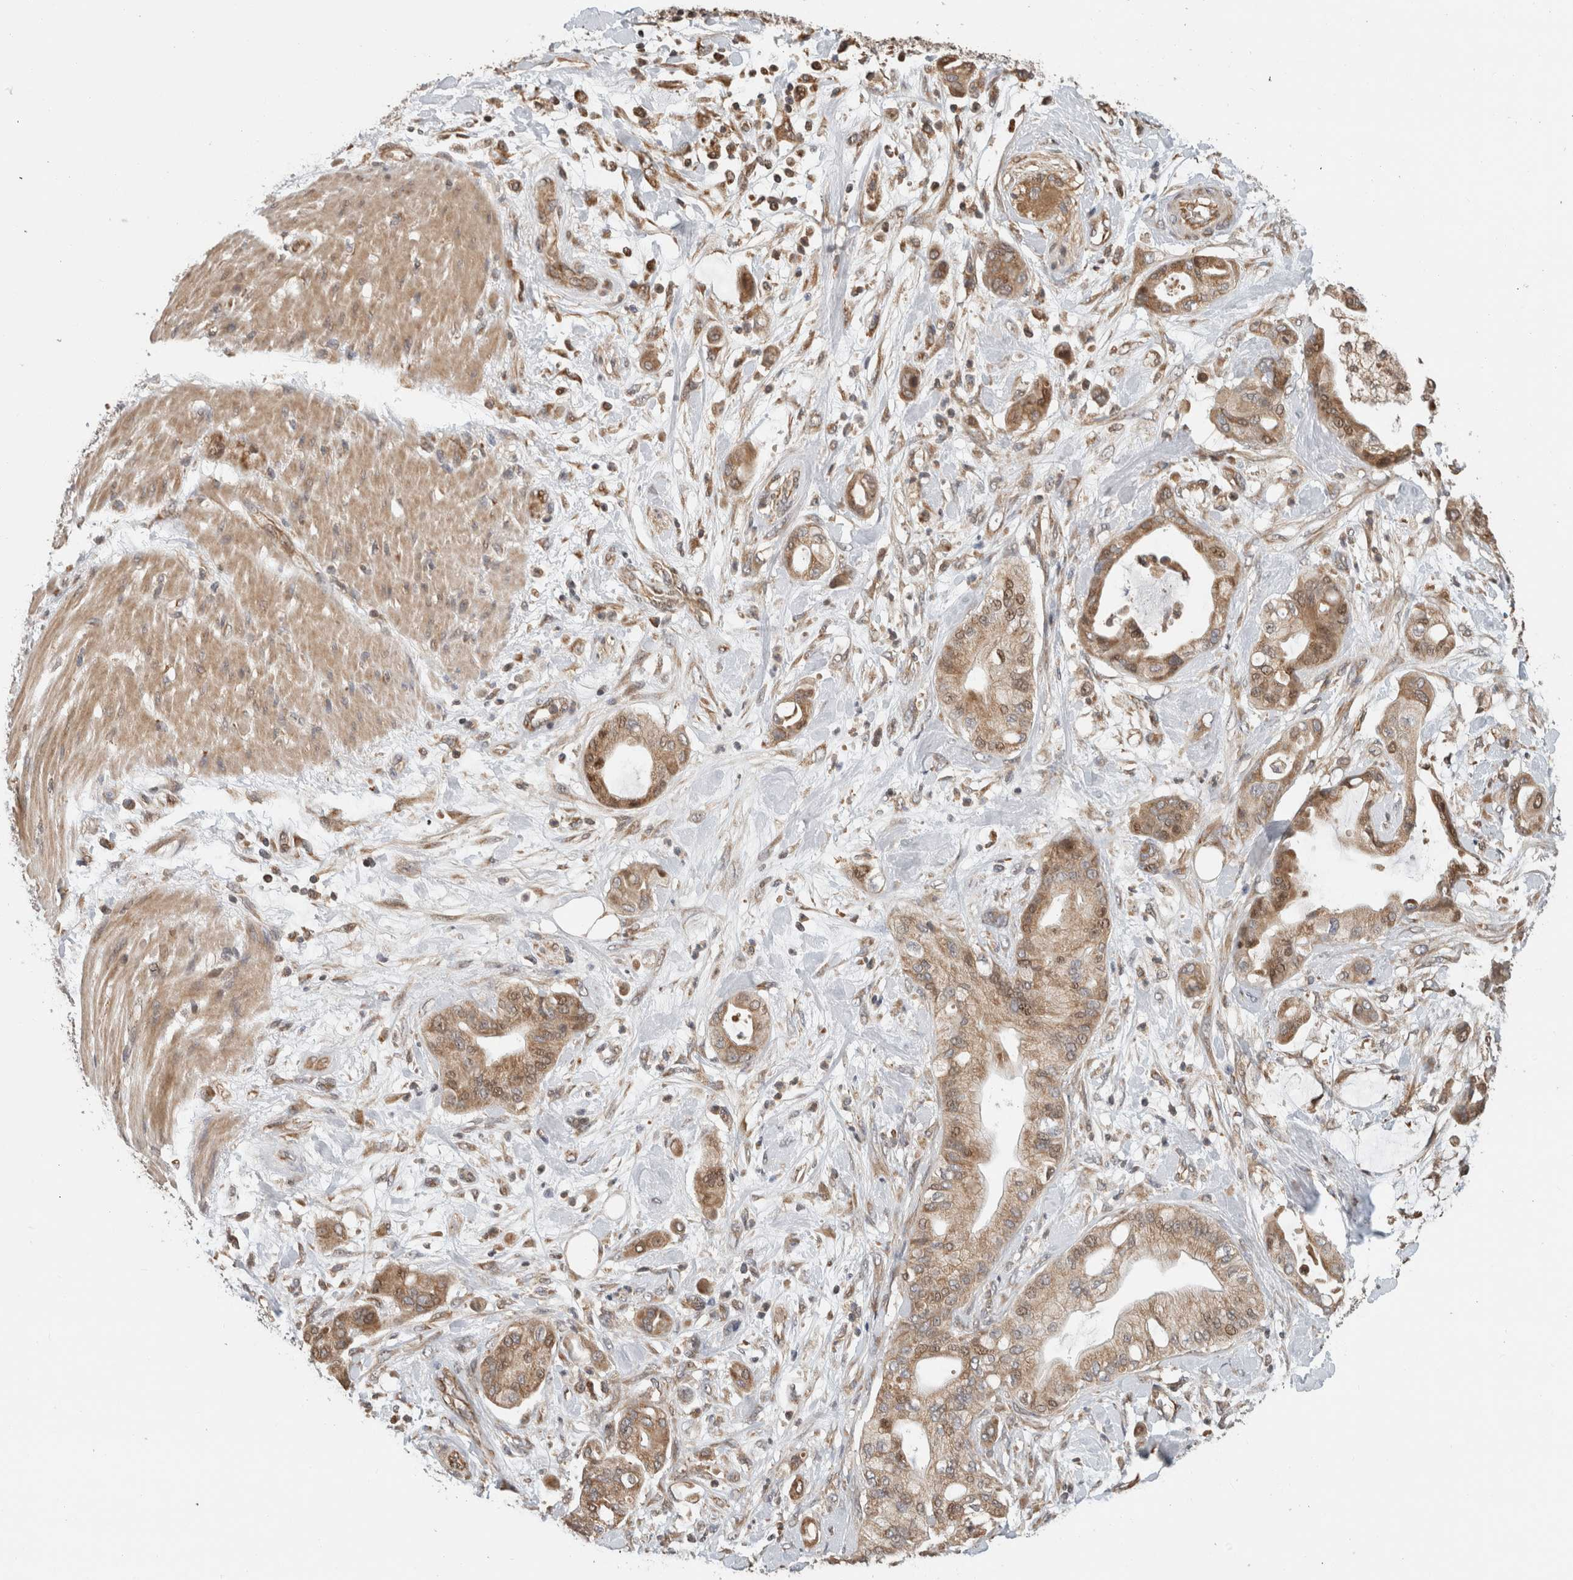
{"staining": {"intensity": "moderate", "quantity": ">75%", "location": "cytoplasmic/membranous,nuclear"}, "tissue": "pancreatic cancer", "cell_type": "Tumor cells", "image_type": "cancer", "snomed": [{"axis": "morphology", "description": "Adenocarcinoma, NOS"}, {"axis": "morphology", "description": "Adenocarcinoma, metastatic, NOS"}, {"axis": "topography", "description": "Lymph node"}, {"axis": "topography", "description": "Pancreas"}, {"axis": "topography", "description": "Duodenum"}], "caption": "A micrograph of human pancreatic cancer stained for a protein demonstrates moderate cytoplasmic/membranous and nuclear brown staining in tumor cells. (DAB = brown stain, brightfield microscopy at high magnification).", "gene": "GINS4", "patient": {"sex": "female", "age": 64}}